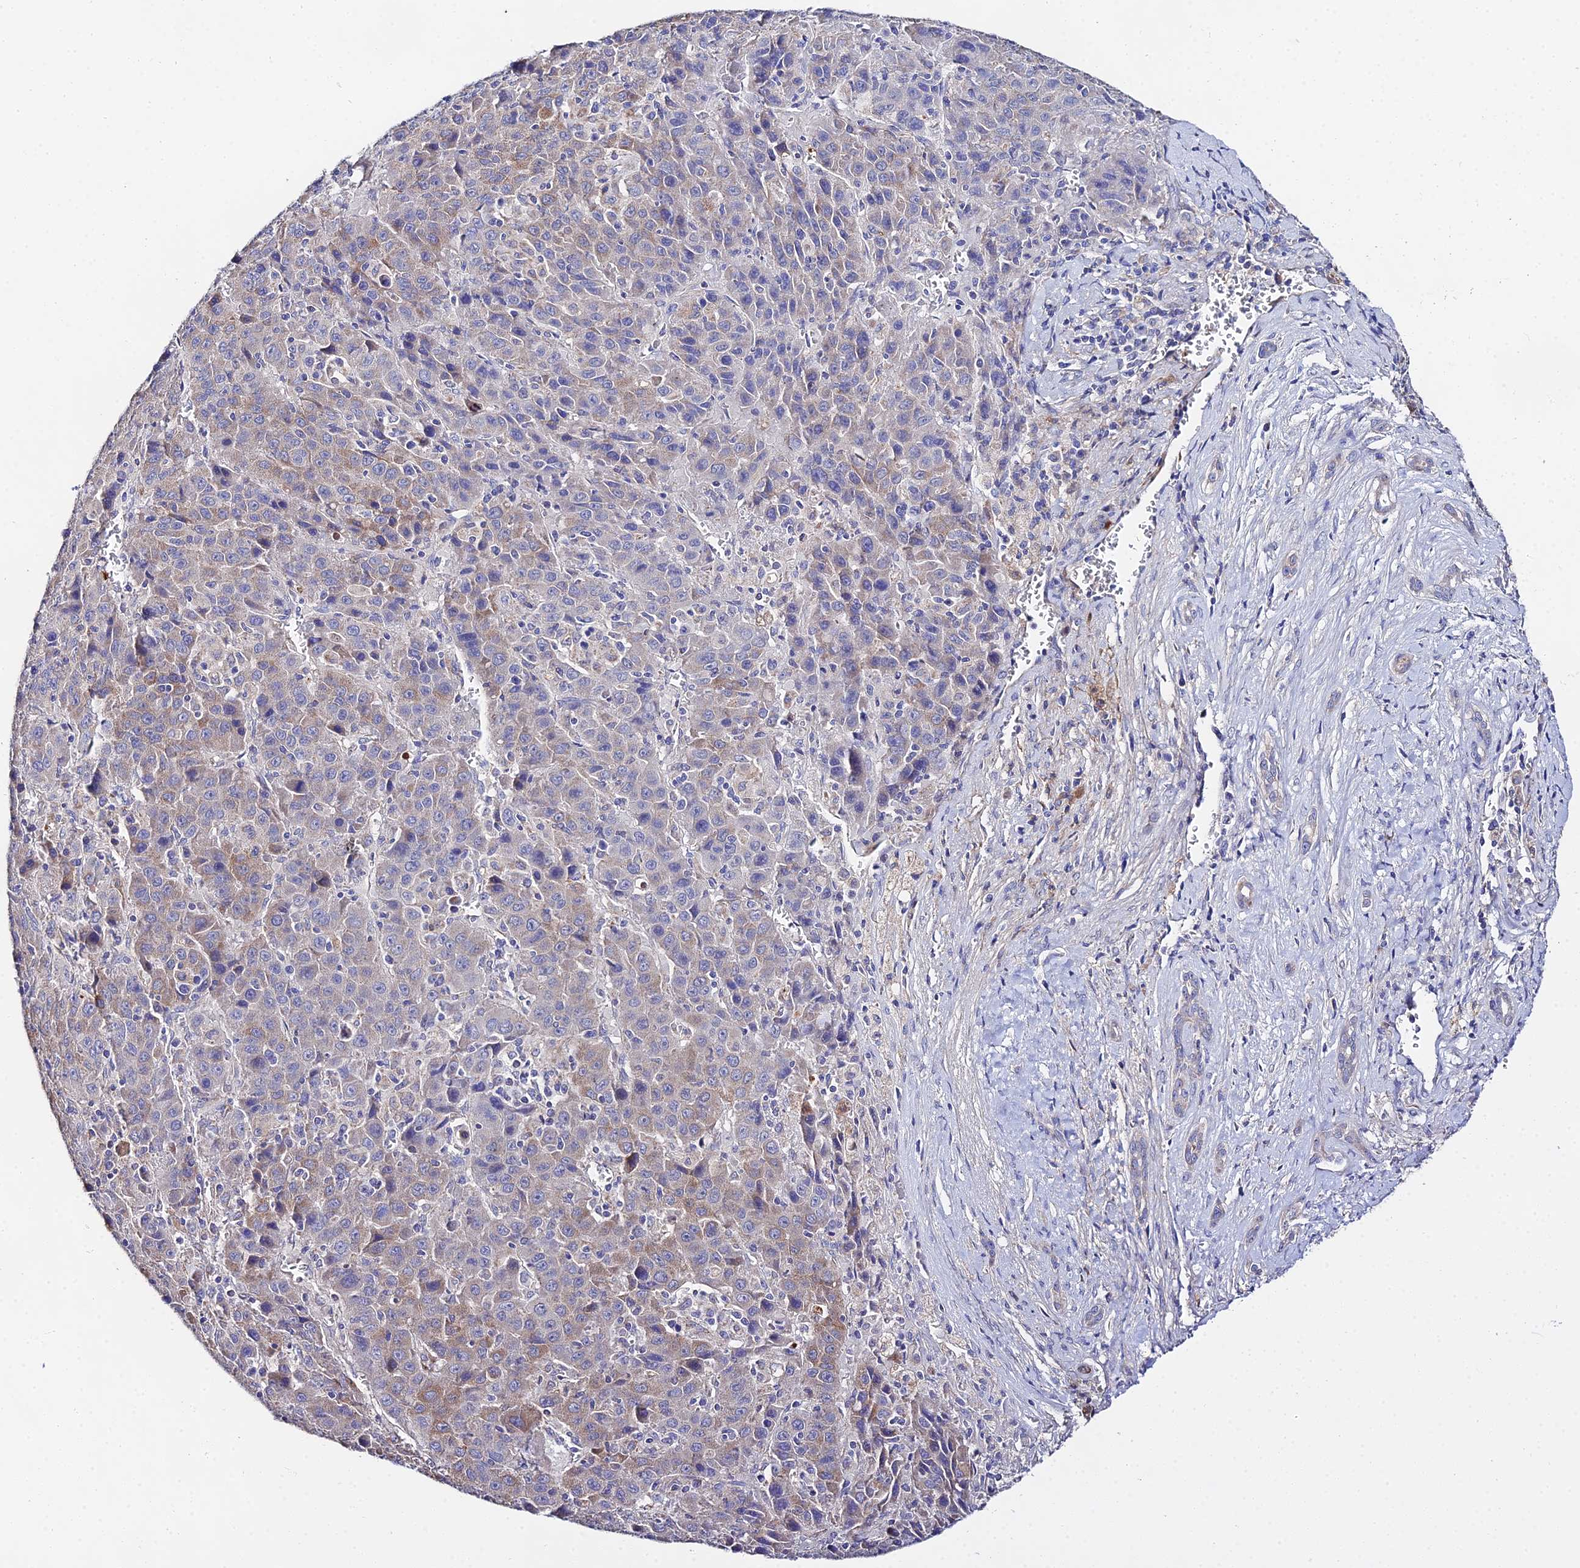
{"staining": {"intensity": "strong", "quantity": "<25%", "location": "cytoplasmic/membranous"}, "tissue": "liver cancer", "cell_type": "Tumor cells", "image_type": "cancer", "snomed": [{"axis": "morphology", "description": "Carcinoma, Hepatocellular, NOS"}, {"axis": "topography", "description": "Liver"}], "caption": "Approximately <25% of tumor cells in human liver cancer display strong cytoplasmic/membranous protein staining as visualized by brown immunohistochemical staining.", "gene": "PPP2R2C", "patient": {"sex": "female", "age": 53}}